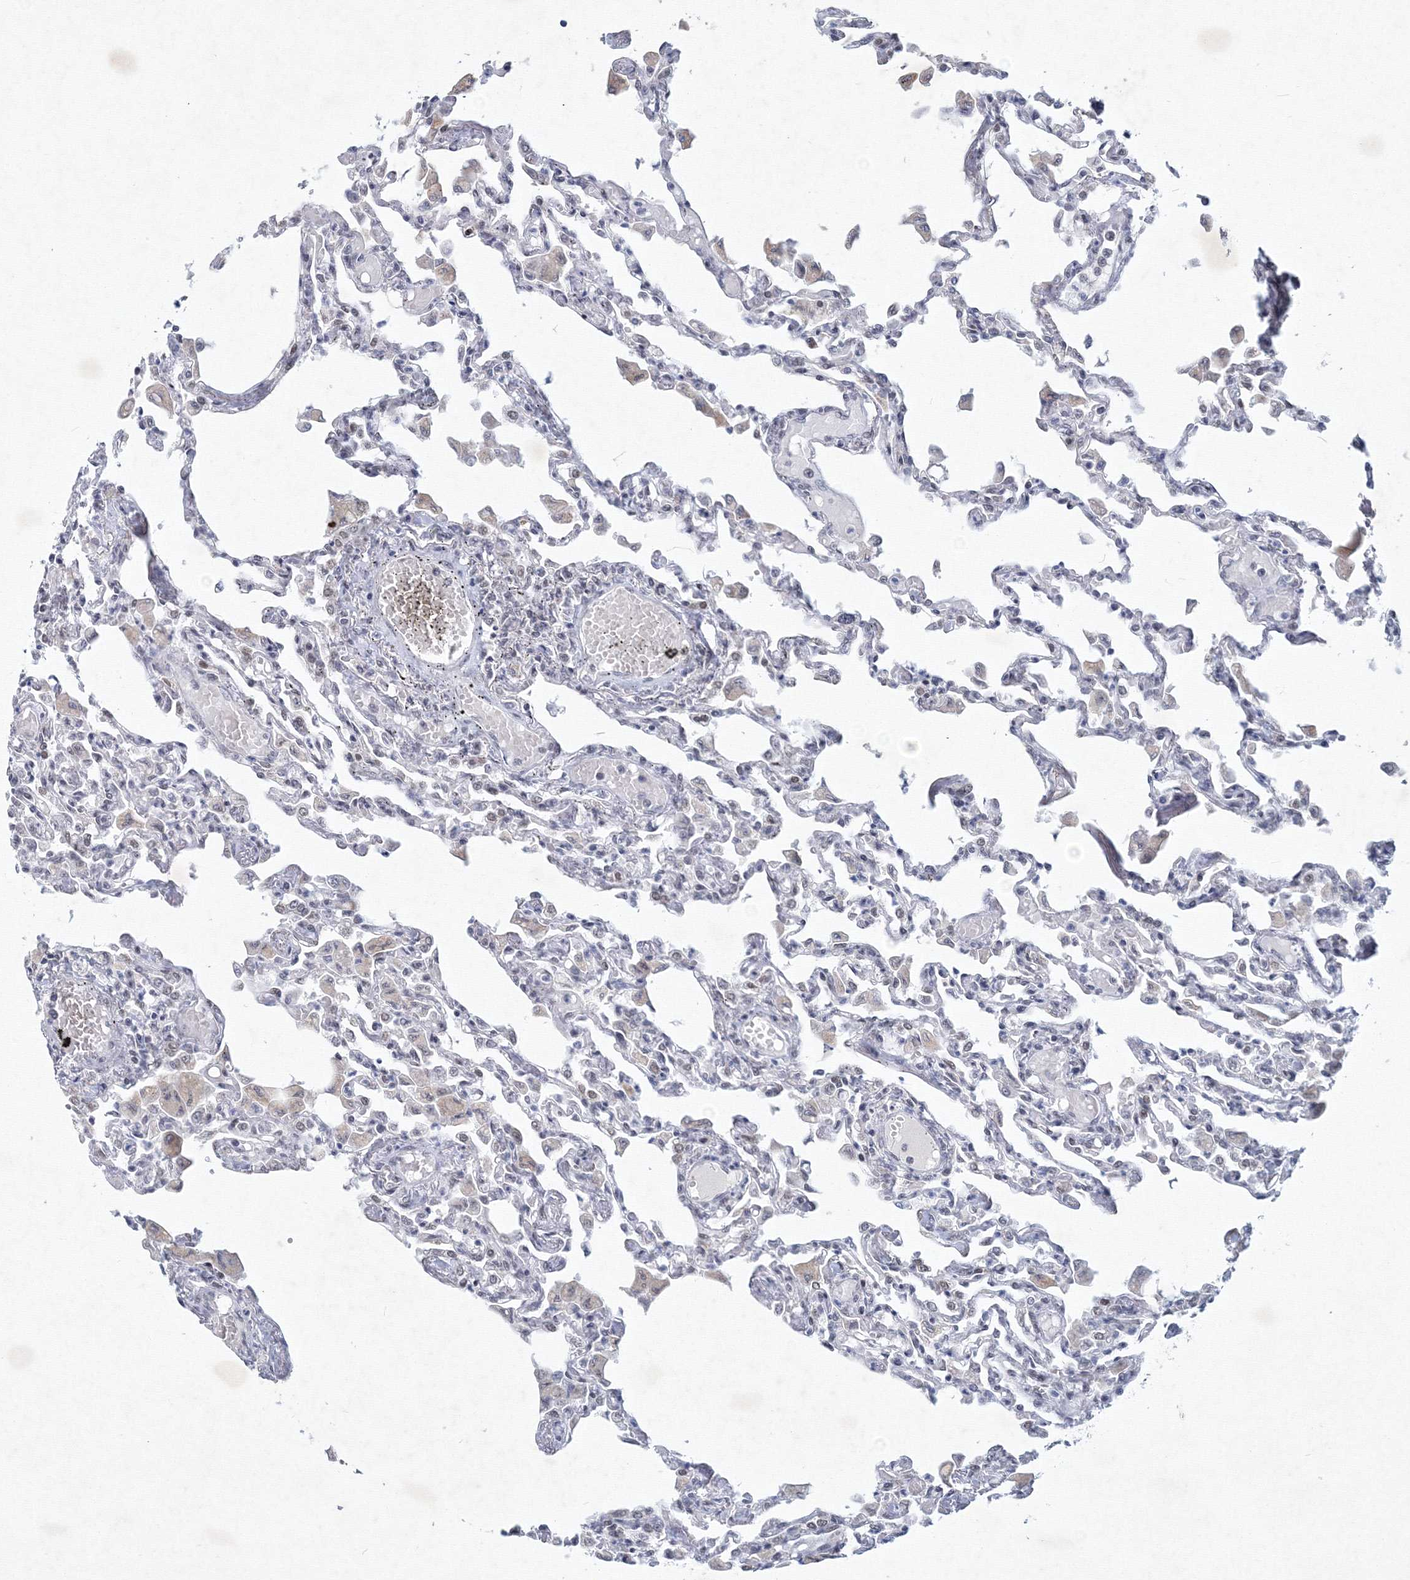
{"staining": {"intensity": "moderate", "quantity": "<25%", "location": "nuclear"}, "tissue": "lung", "cell_type": "Alveolar cells", "image_type": "normal", "snomed": [{"axis": "morphology", "description": "Normal tissue, NOS"}, {"axis": "topography", "description": "Bronchus"}, {"axis": "topography", "description": "Lung"}], "caption": "Alveolar cells reveal low levels of moderate nuclear expression in about <25% of cells in normal human lung. (Stains: DAB in brown, nuclei in blue, Microscopy: brightfield microscopy at high magnification).", "gene": "SF3B6", "patient": {"sex": "female", "age": 49}}